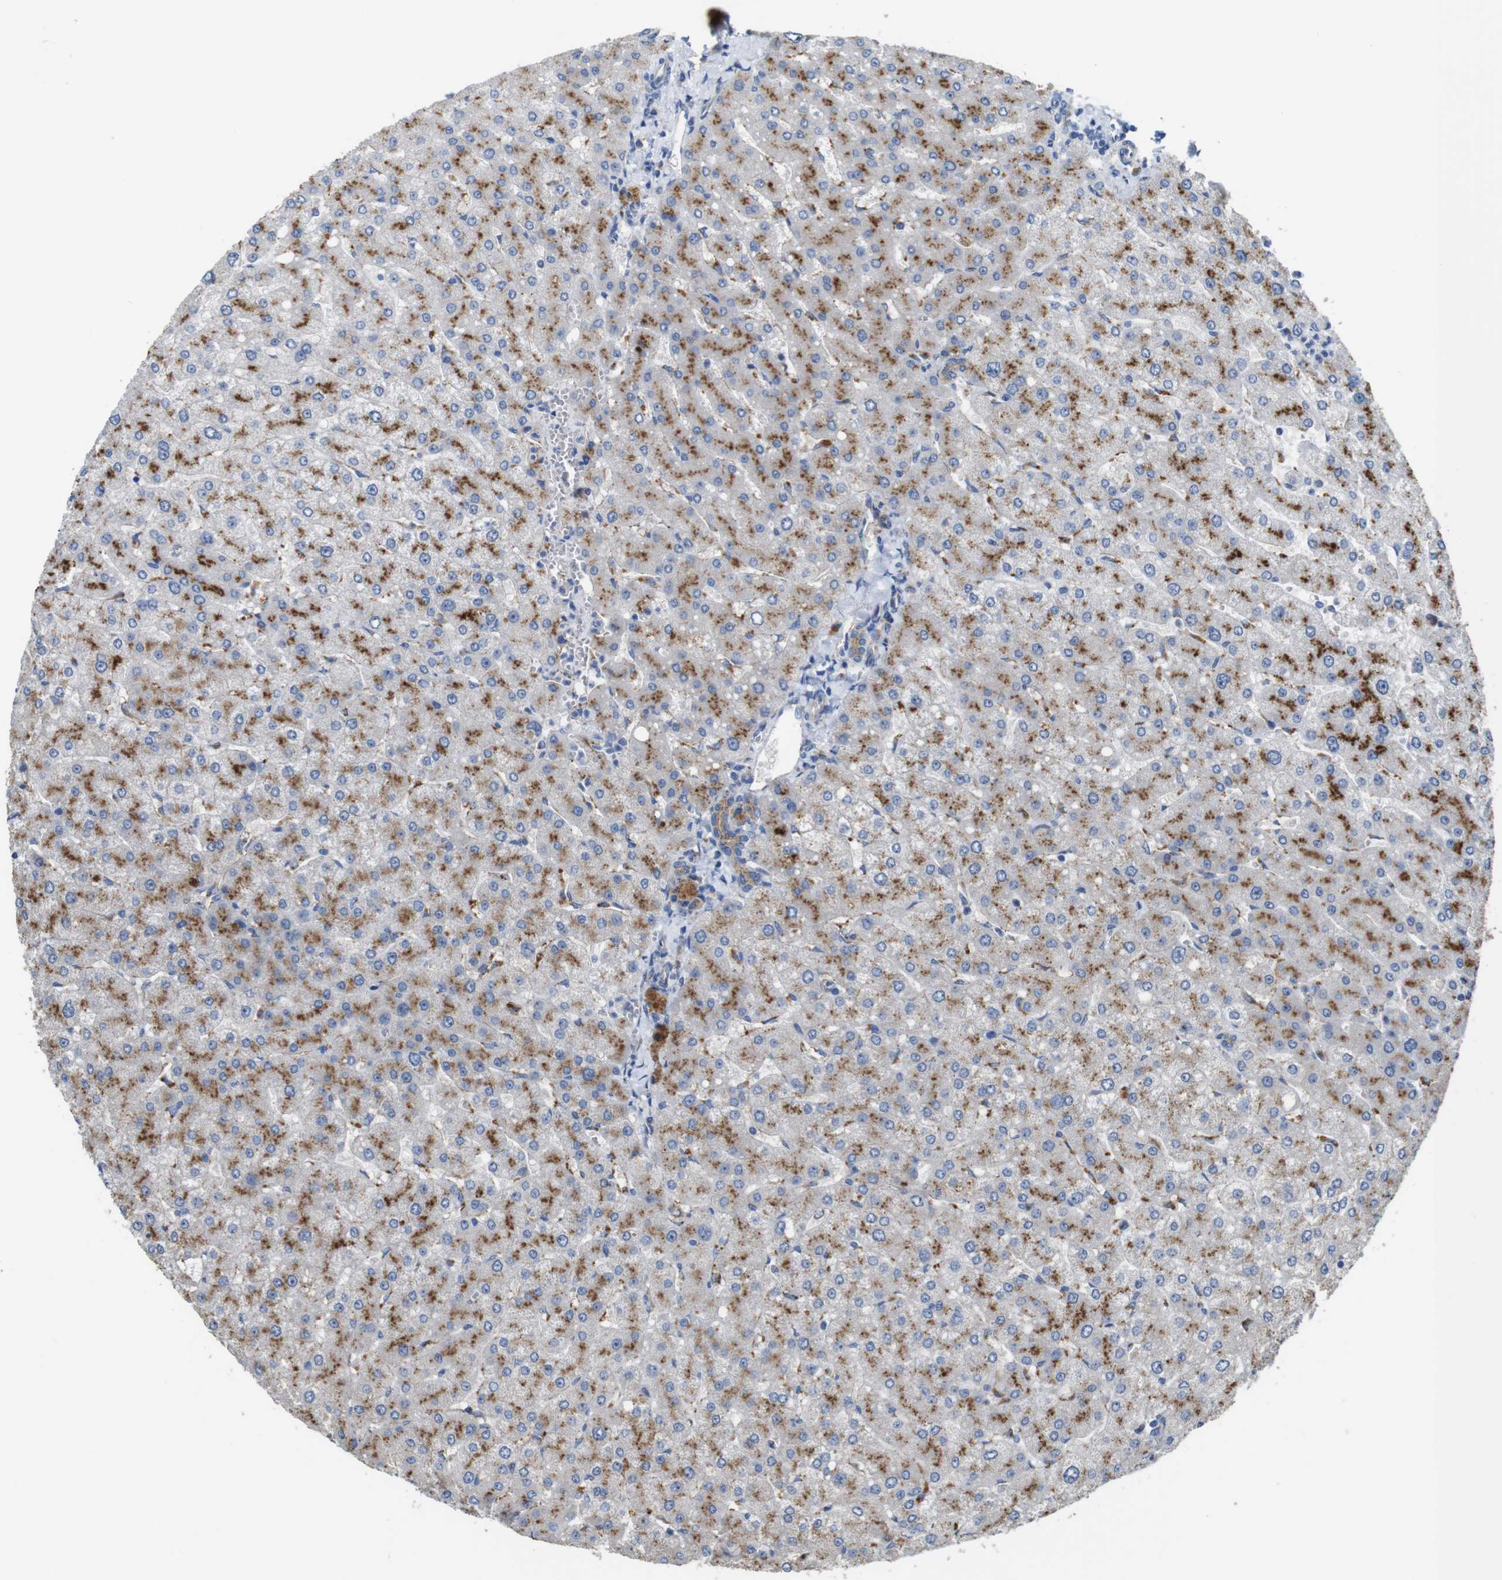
{"staining": {"intensity": "weak", "quantity": ">75%", "location": "cytoplasmic/membranous"}, "tissue": "liver", "cell_type": "Cholangiocytes", "image_type": "normal", "snomed": [{"axis": "morphology", "description": "Normal tissue, NOS"}, {"axis": "topography", "description": "Liver"}], "caption": "A brown stain highlights weak cytoplasmic/membranous expression of a protein in cholangiocytes of unremarkable liver. (IHC, brightfield microscopy, high magnification).", "gene": "NHLRC3", "patient": {"sex": "male", "age": 55}}